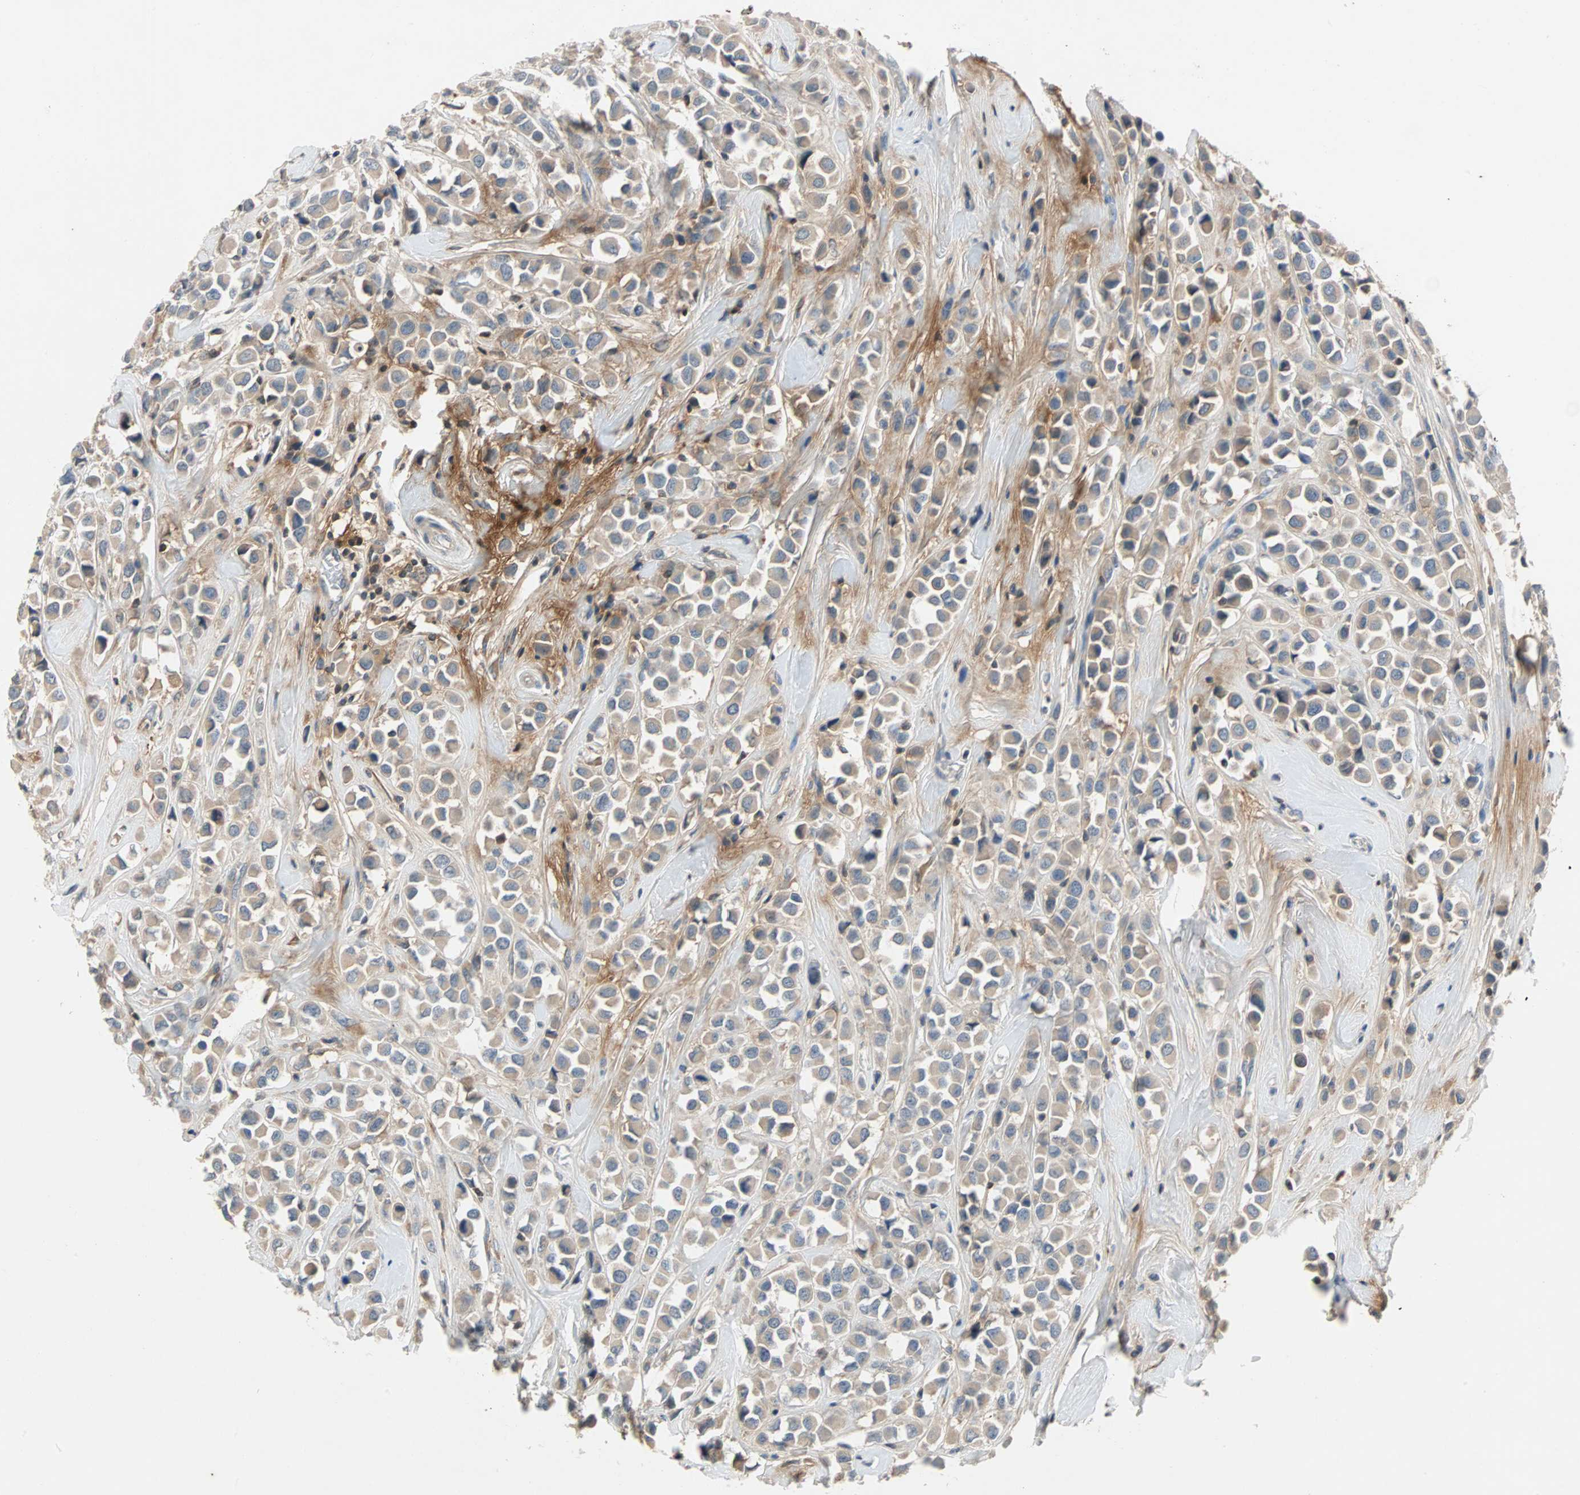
{"staining": {"intensity": "weak", "quantity": "<25%", "location": "cytoplasmic/membranous"}, "tissue": "breast cancer", "cell_type": "Tumor cells", "image_type": "cancer", "snomed": [{"axis": "morphology", "description": "Duct carcinoma"}, {"axis": "topography", "description": "Breast"}], "caption": "IHC of human breast cancer (invasive ductal carcinoma) demonstrates no expression in tumor cells.", "gene": "MAP4K1", "patient": {"sex": "female", "age": 61}}